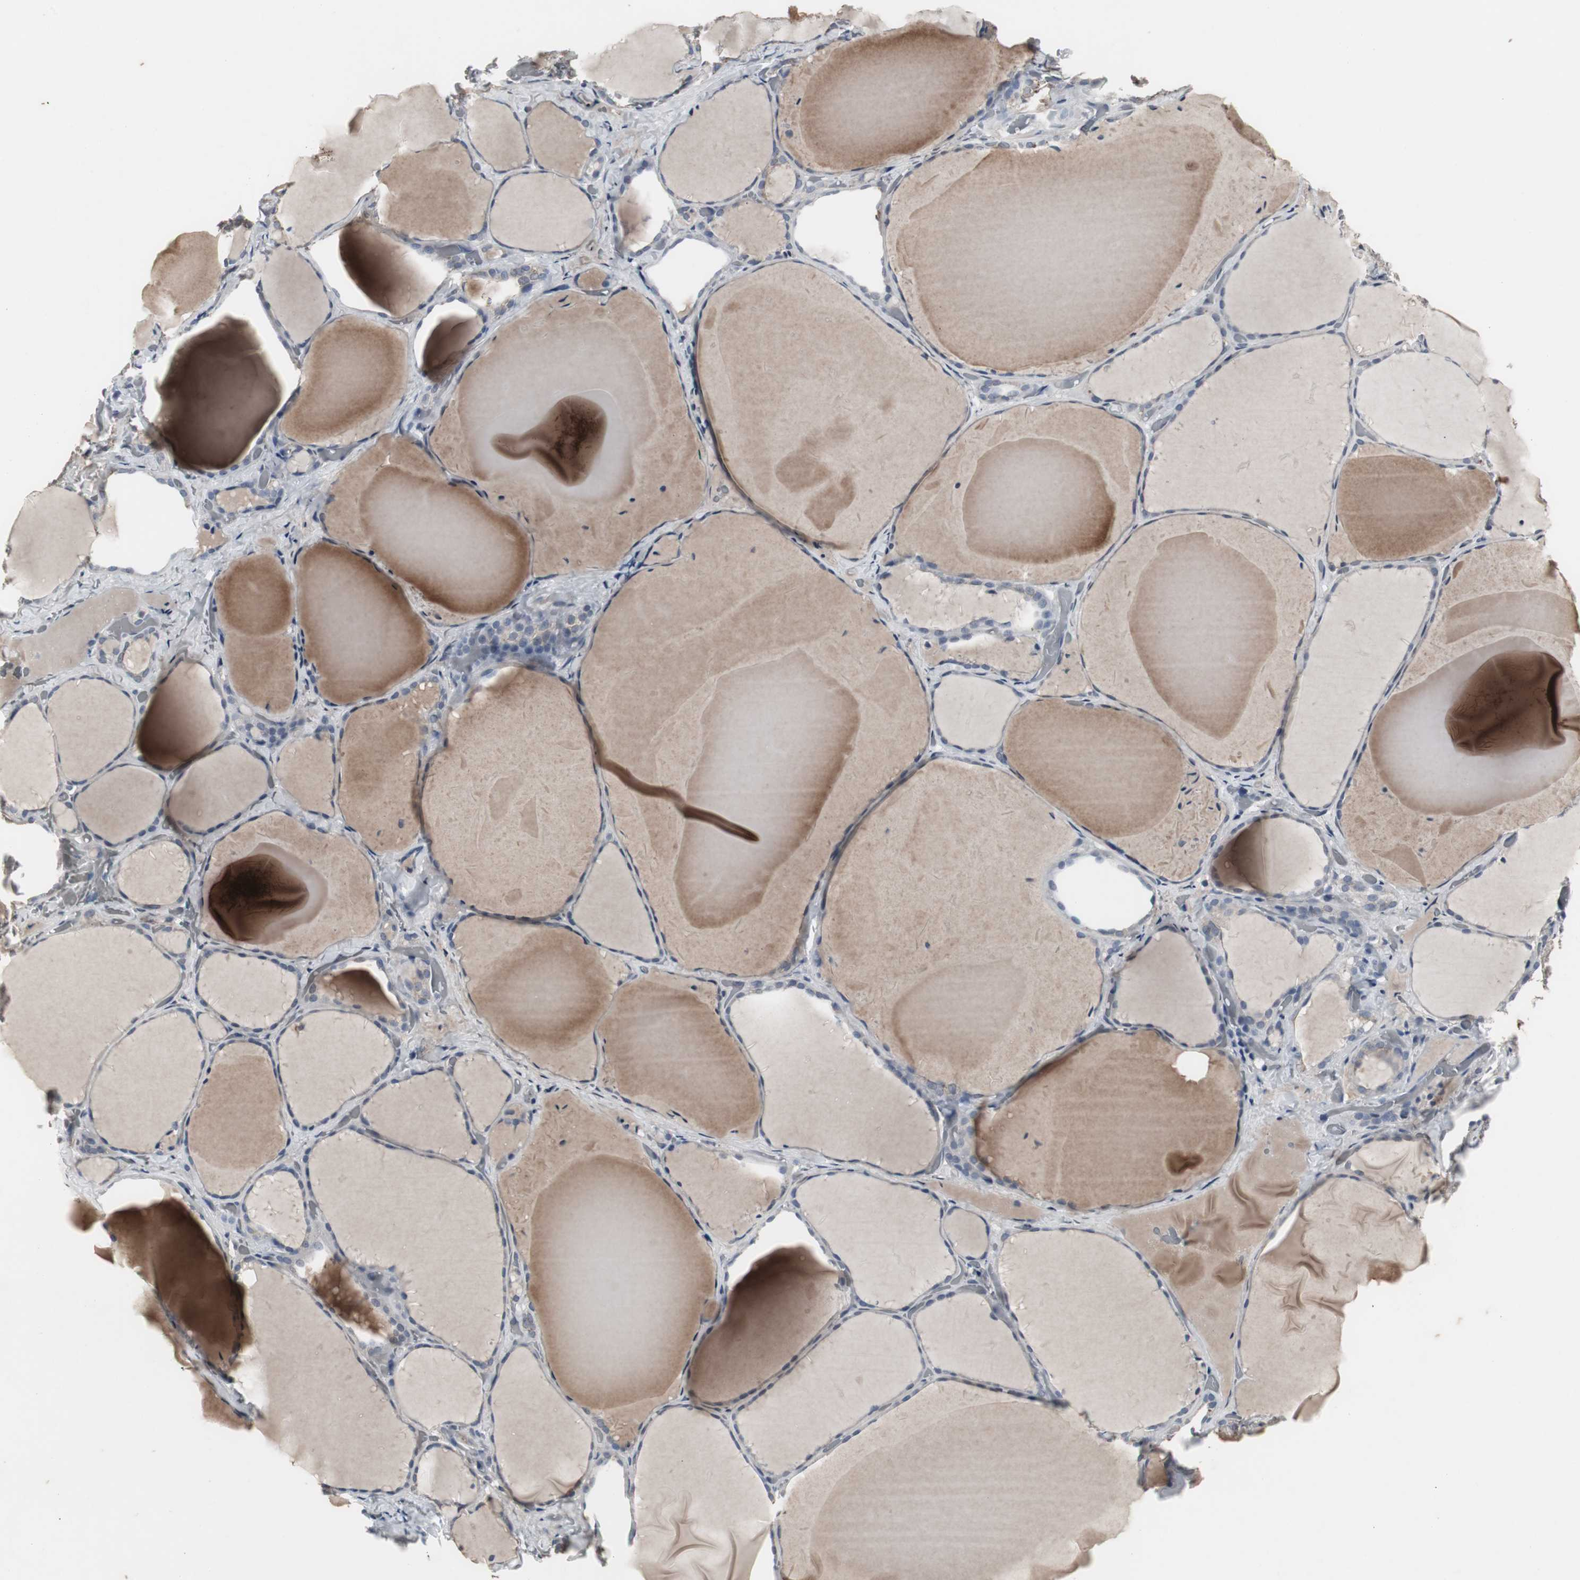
{"staining": {"intensity": "weak", "quantity": "25%-75%", "location": "cytoplasmic/membranous"}, "tissue": "thyroid gland", "cell_type": "Glandular cells", "image_type": "normal", "snomed": [{"axis": "morphology", "description": "Normal tissue, NOS"}, {"axis": "topography", "description": "Thyroid gland"}], "caption": "IHC of benign human thyroid gland demonstrates low levels of weak cytoplasmic/membranous positivity in approximately 25%-75% of glandular cells.", "gene": "ACAA1", "patient": {"sex": "female", "age": 22}}